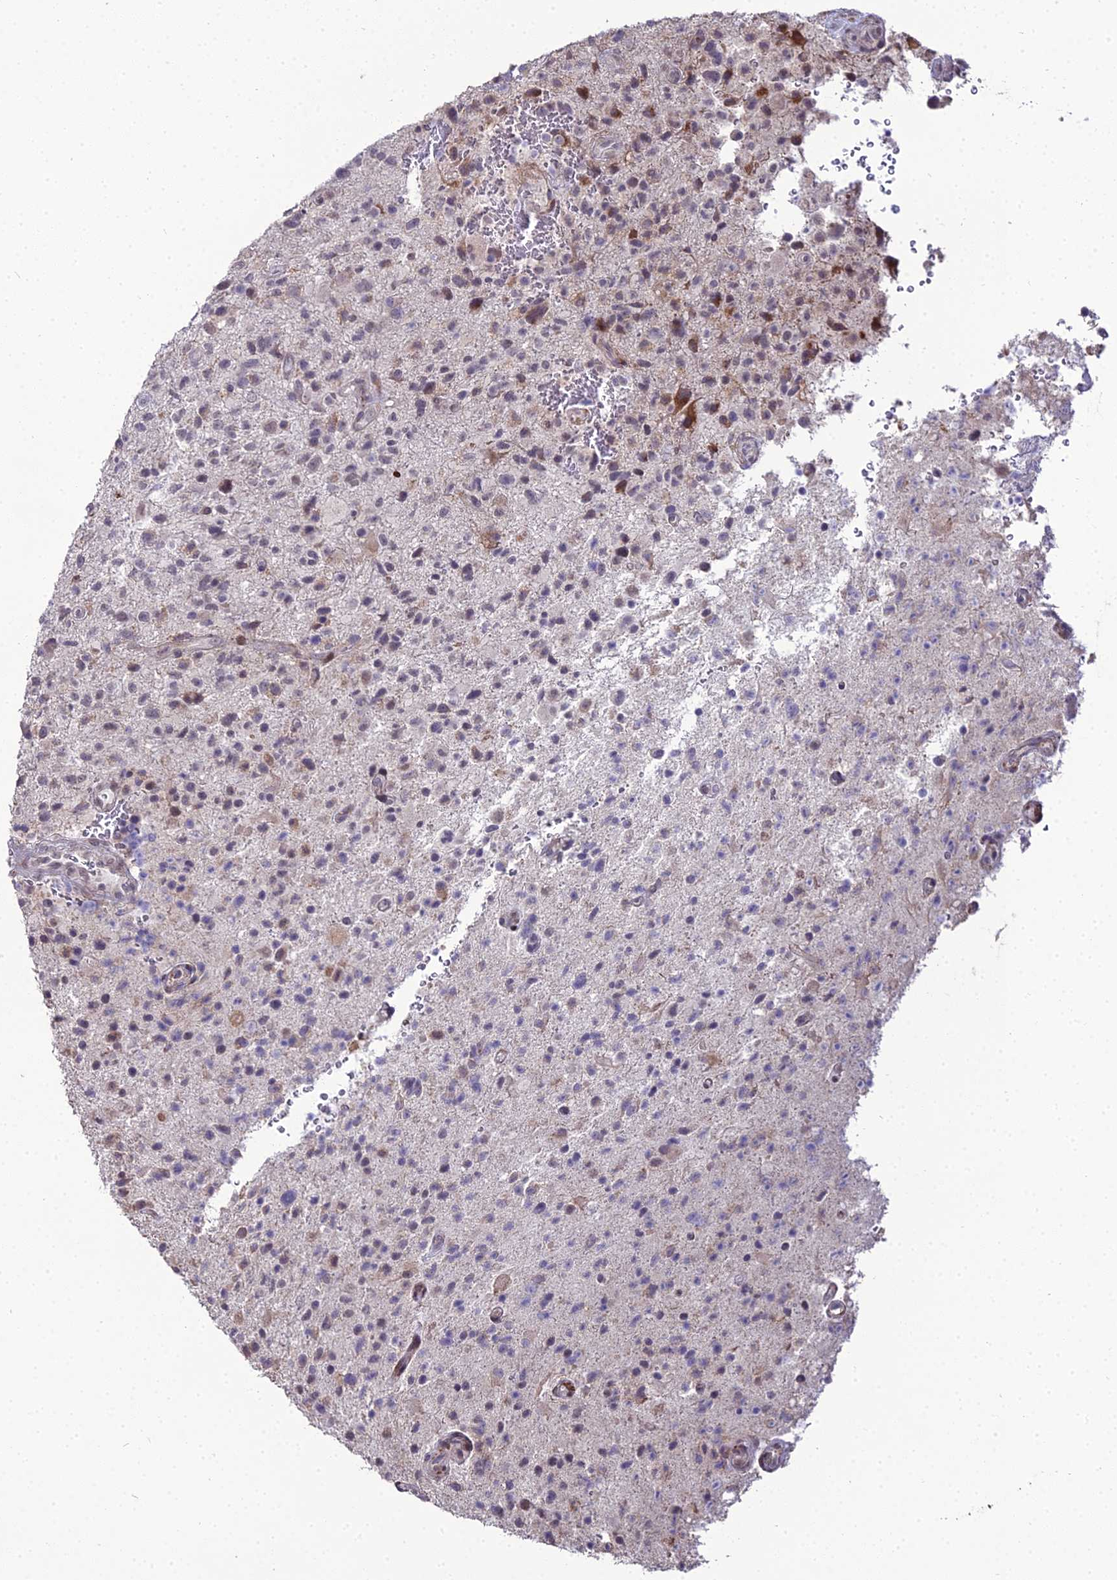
{"staining": {"intensity": "negative", "quantity": "none", "location": "none"}, "tissue": "glioma", "cell_type": "Tumor cells", "image_type": "cancer", "snomed": [{"axis": "morphology", "description": "Glioma, malignant, High grade"}, {"axis": "topography", "description": "Brain"}], "caption": "High power microscopy photomicrograph of an IHC image of glioma, revealing no significant positivity in tumor cells.", "gene": "TROAP", "patient": {"sex": "male", "age": 47}}